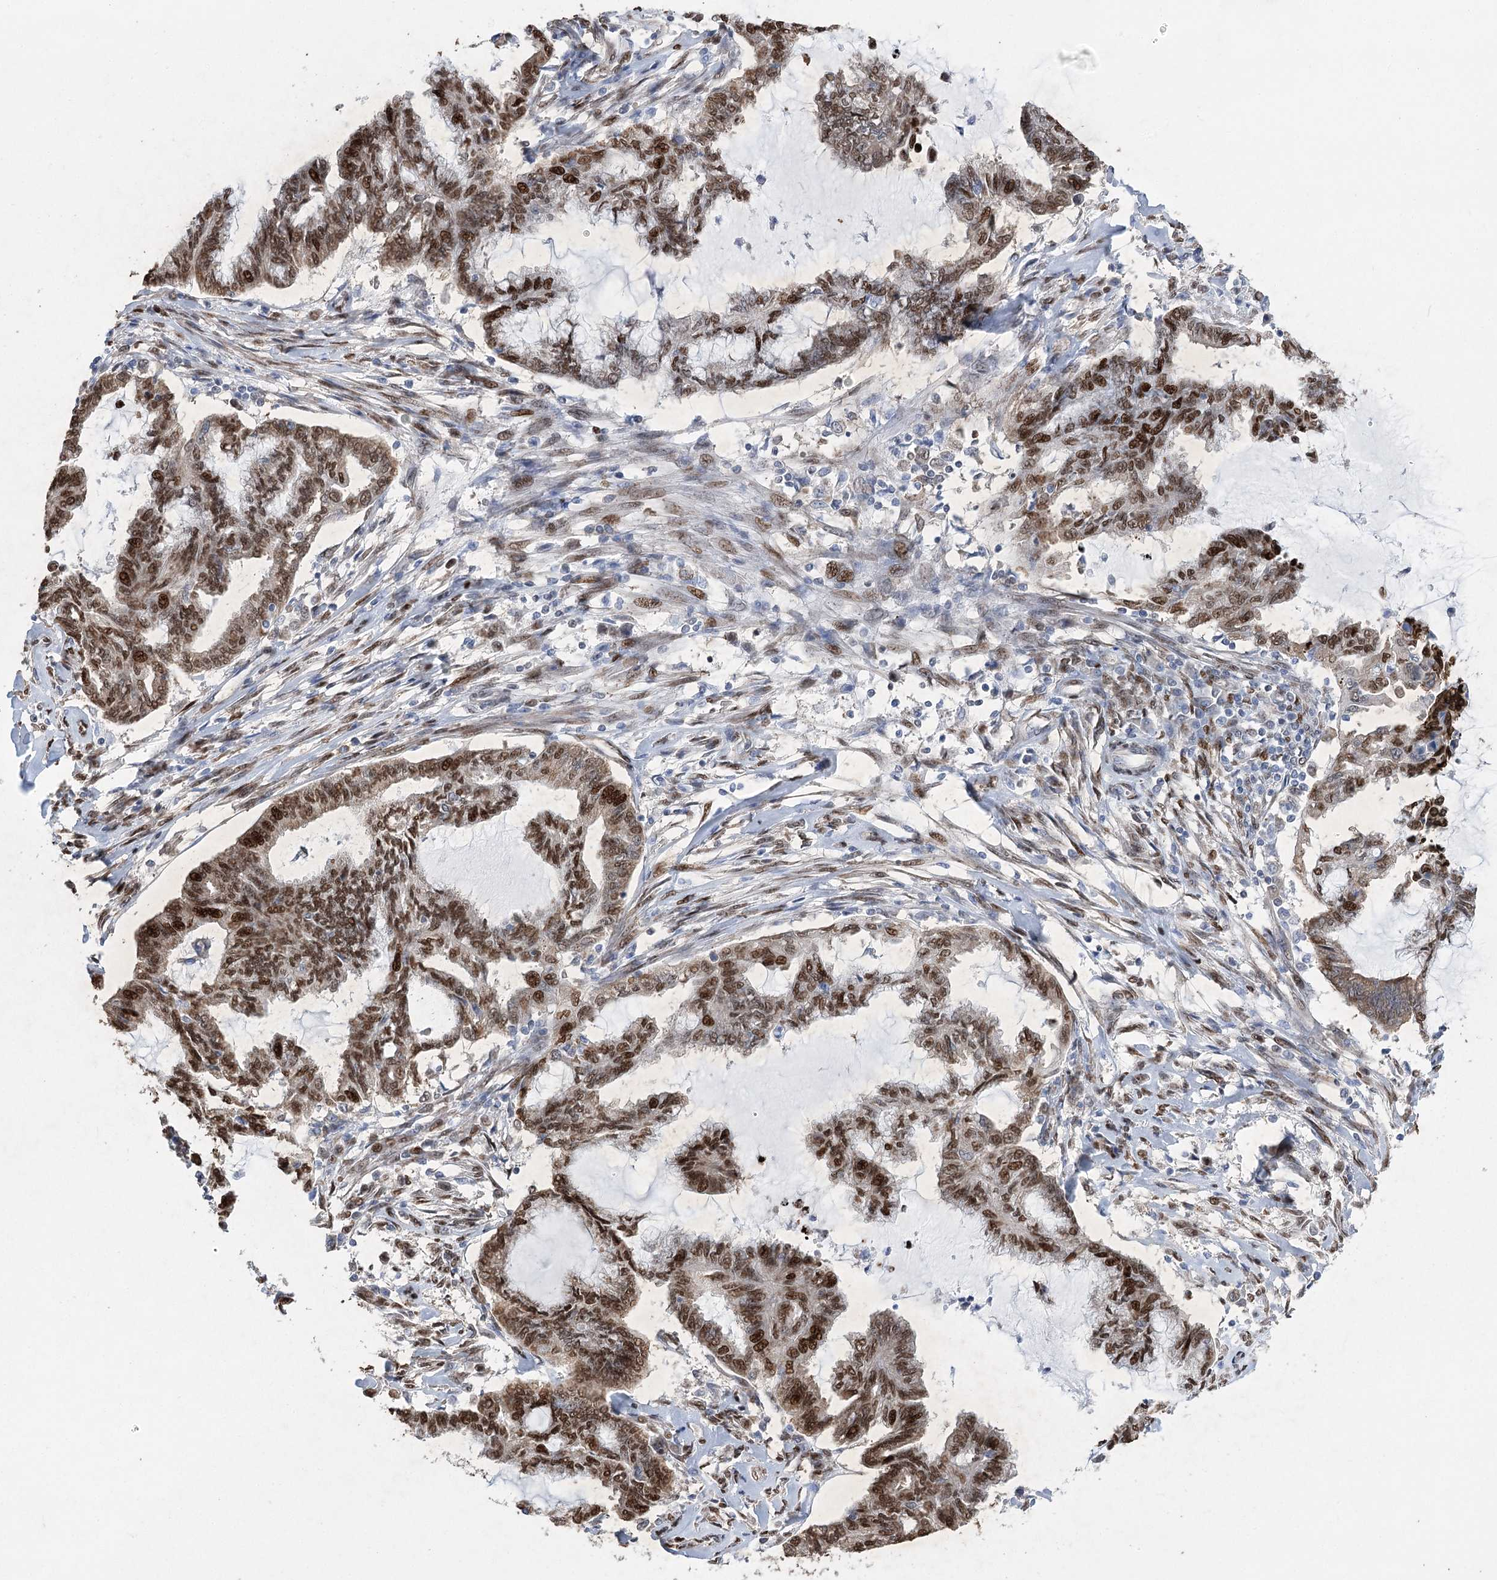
{"staining": {"intensity": "moderate", "quantity": ">75%", "location": "nuclear"}, "tissue": "endometrial cancer", "cell_type": "Tumor cells", "image_type": "cancer", "snomed": [{"axis": "morphology", "description": "Adenocarcinoma, NOS"}, {"axis": "topography", "description": "Endometrium"}], "caption": "A brown stain shows moderate nuclear staining of a protein in endometrial cancer (adenocarcinoma) tumor cells. (Brightfield microscopy of DAB IHC at high magnification).", "gene": "NFU1", "patient": {"sex": "female", "age": 86}}